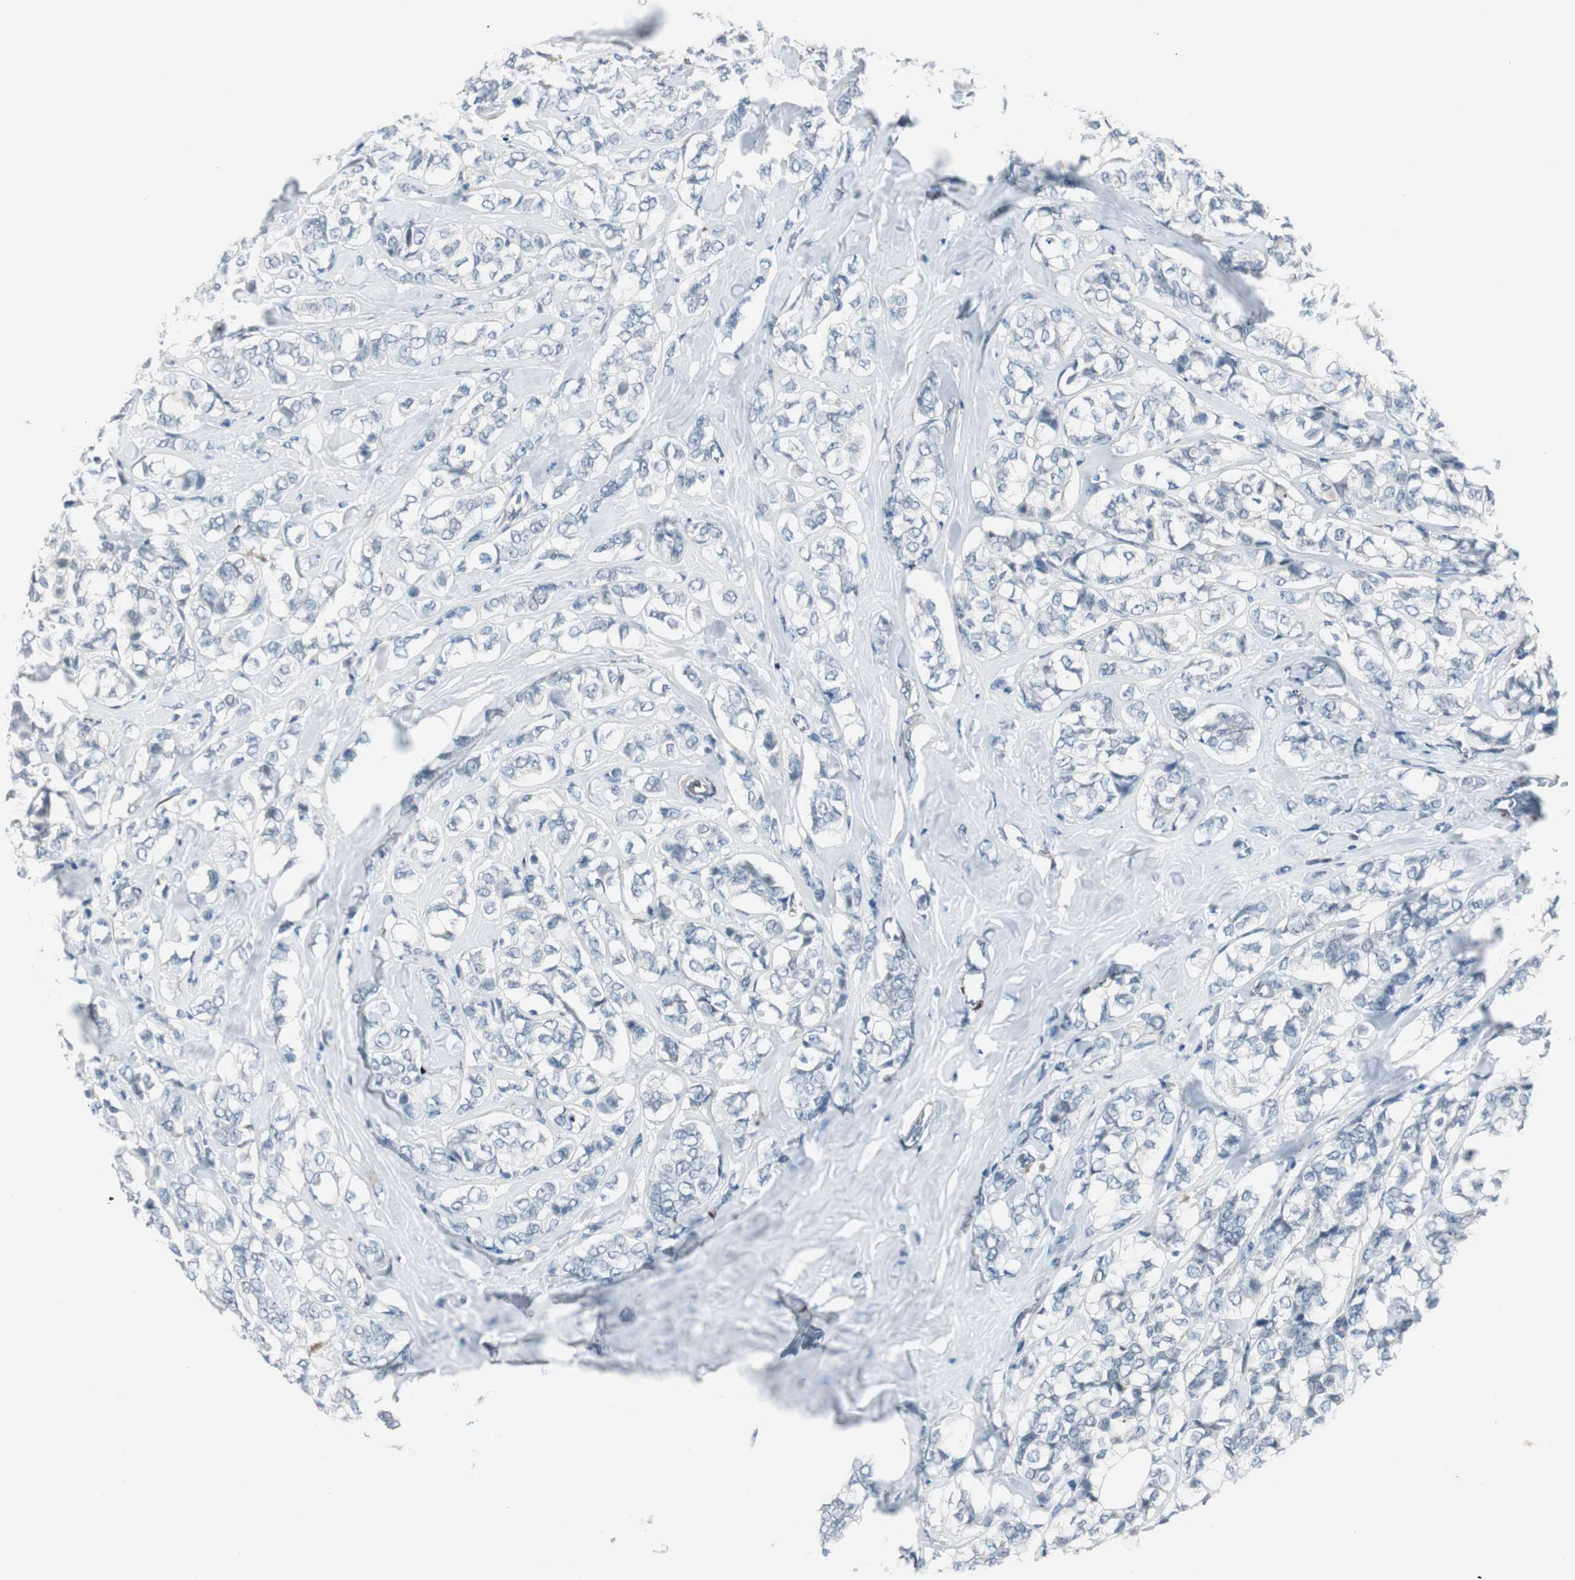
{"staining": {"intensity": "negative", "quantity": "none", "location": "none"}, "tissue": "breast cancer", "cell_type": "Tumor cells", "image_type": "cancer", "snomed": [{"axis": "morphology", "description": "Lobular carcinoma"}, {"axis": "topography", "description": "Breast"}], "caption": "This photomicrograph is of breast cancer stained with IHC to label a protein in brown with the nuclei are counter-stained blue. There is no positivity in tumor cells. Brightfield microscopy of immunohistochemistry stained with DAB (brown) and hematoxylin (blue), captured at high magnification.", "gene": "FHL2", "patient": {"sex": "female", "age": 60}}